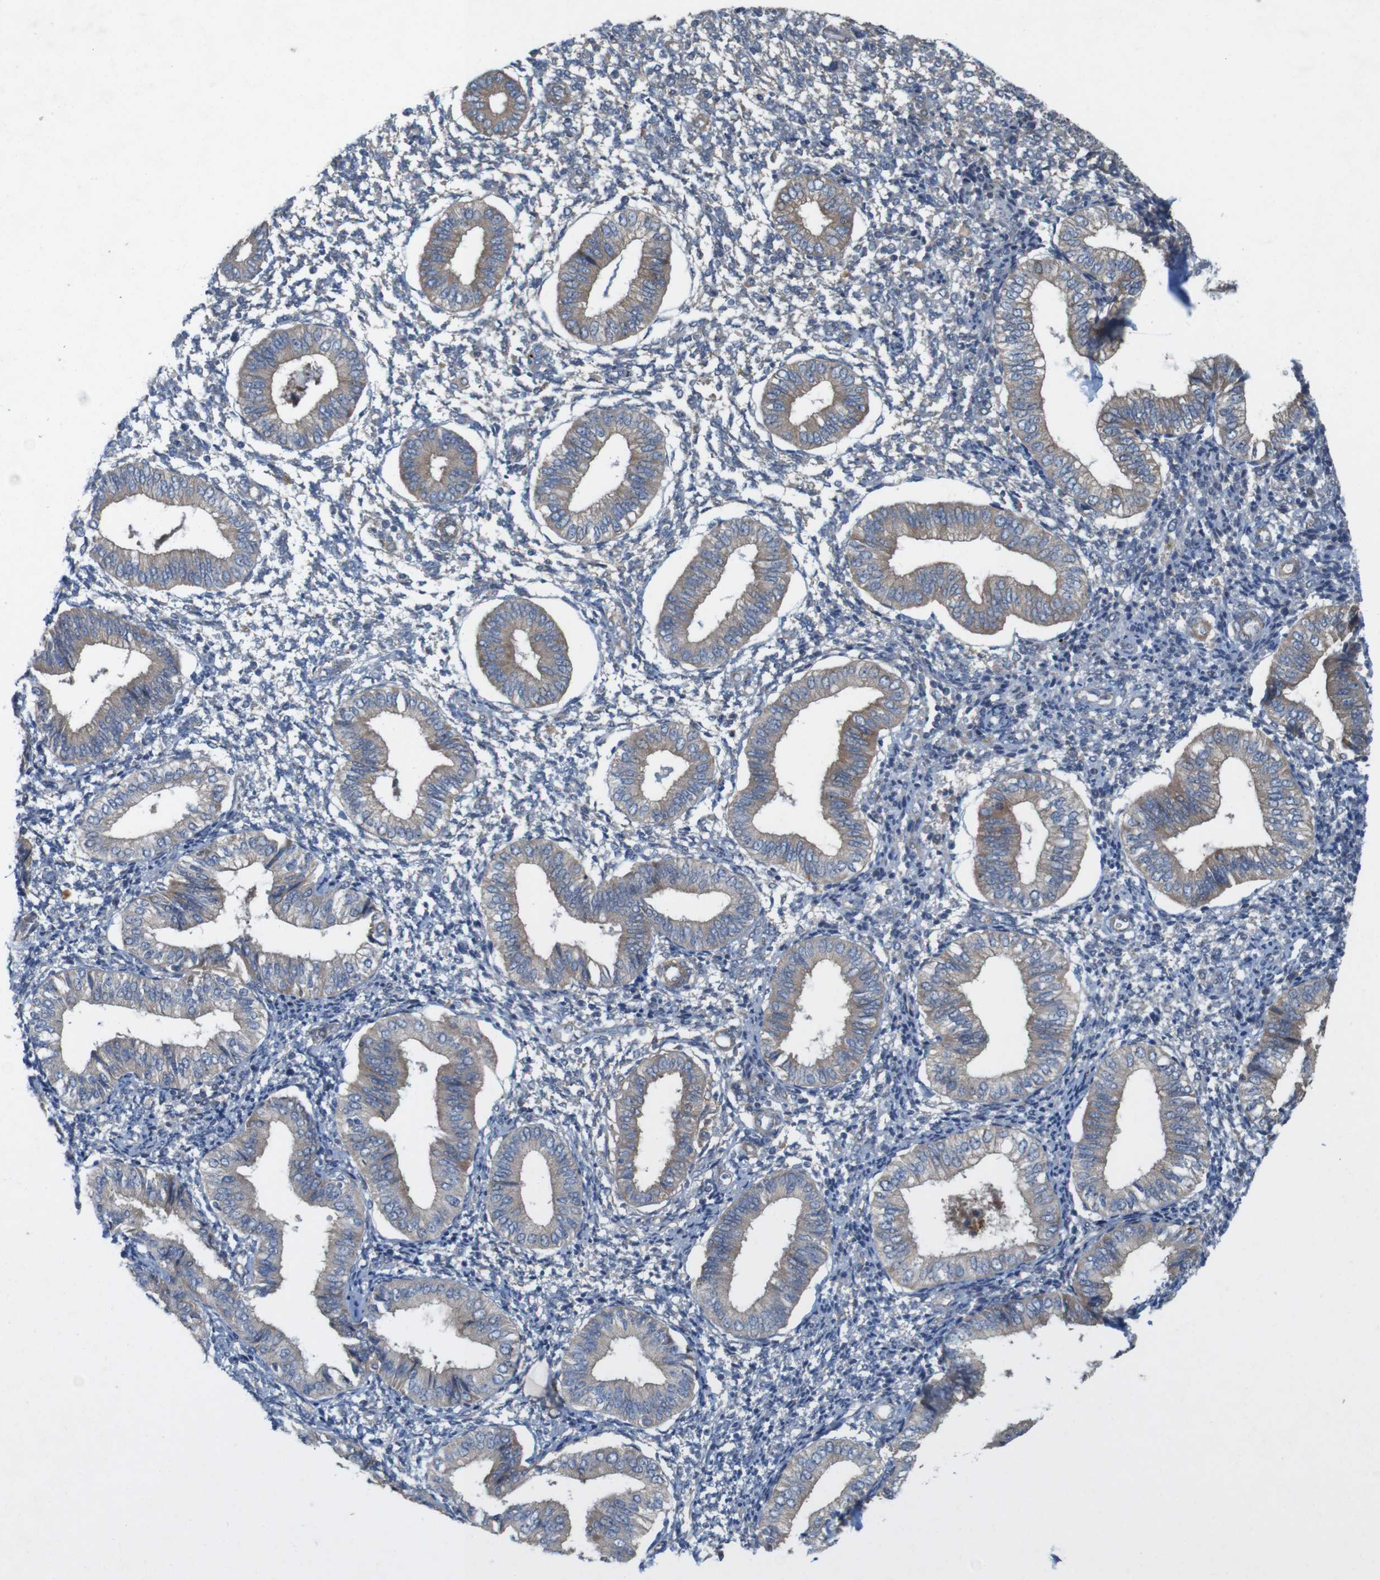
{"staining": {"intensity": "negative", "quantity": "none", "location": "none"}, "tissue": "endometrium", "cell_type": "Cells in endometrial stroma", "image_type": "normal", "snomed": [{"axis": "morphology", "description": "Normal tissue, NOS"}, {"axis": "topography", "description": "Endometrium"}], "caption": "Histopathology image shows no significant protein staining in cells in endometrial stroma of benign endometrium. (Brightfield microscopy of DAB IHC at high magnification).", "gene": "SIGLEC8", "patient": {"sex": "female", "age": 50}}